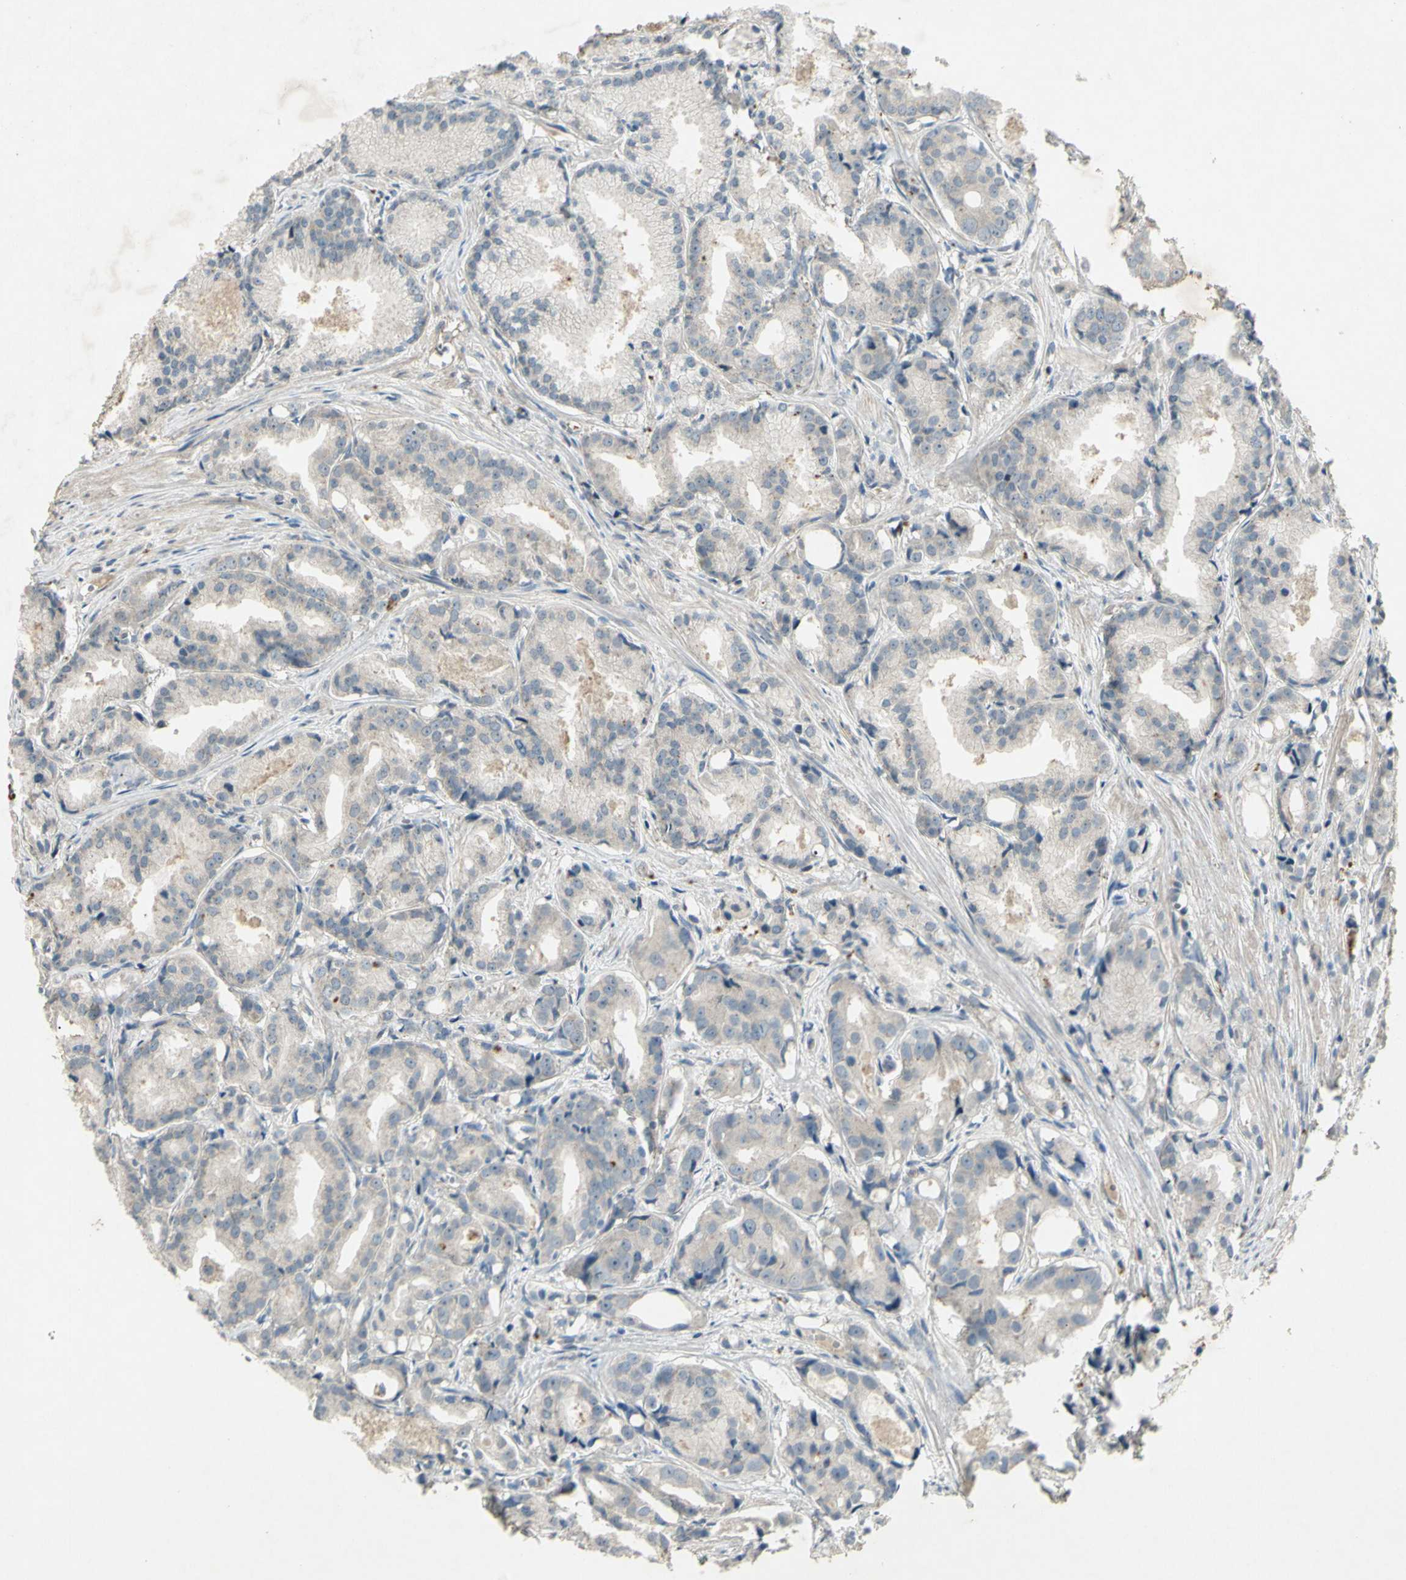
{"staining": {"intensity": "negative", "quantity": "none", "location": "none"}, "tissue": "prostate cancer", "cell_type": "Tumor cells", "image_type": "cancer", "snomed": [{"axis": "morphology", "description": "Adenocarcinoma, Low grade"}, {"axis": "topography", "description": "Prostate"}], "caption": "The image displays no staining of tumor cells in prostate low-grade adenocarcinoma. (Stains: DAB (3,3'-diaminobenzidine) immunohistochemistry with hematoxylin counter stain, Microscopy: brightfield microscopy at high magnification).", "gene": "TIMM21", "patient": {"sex": "male", "age": 72}}